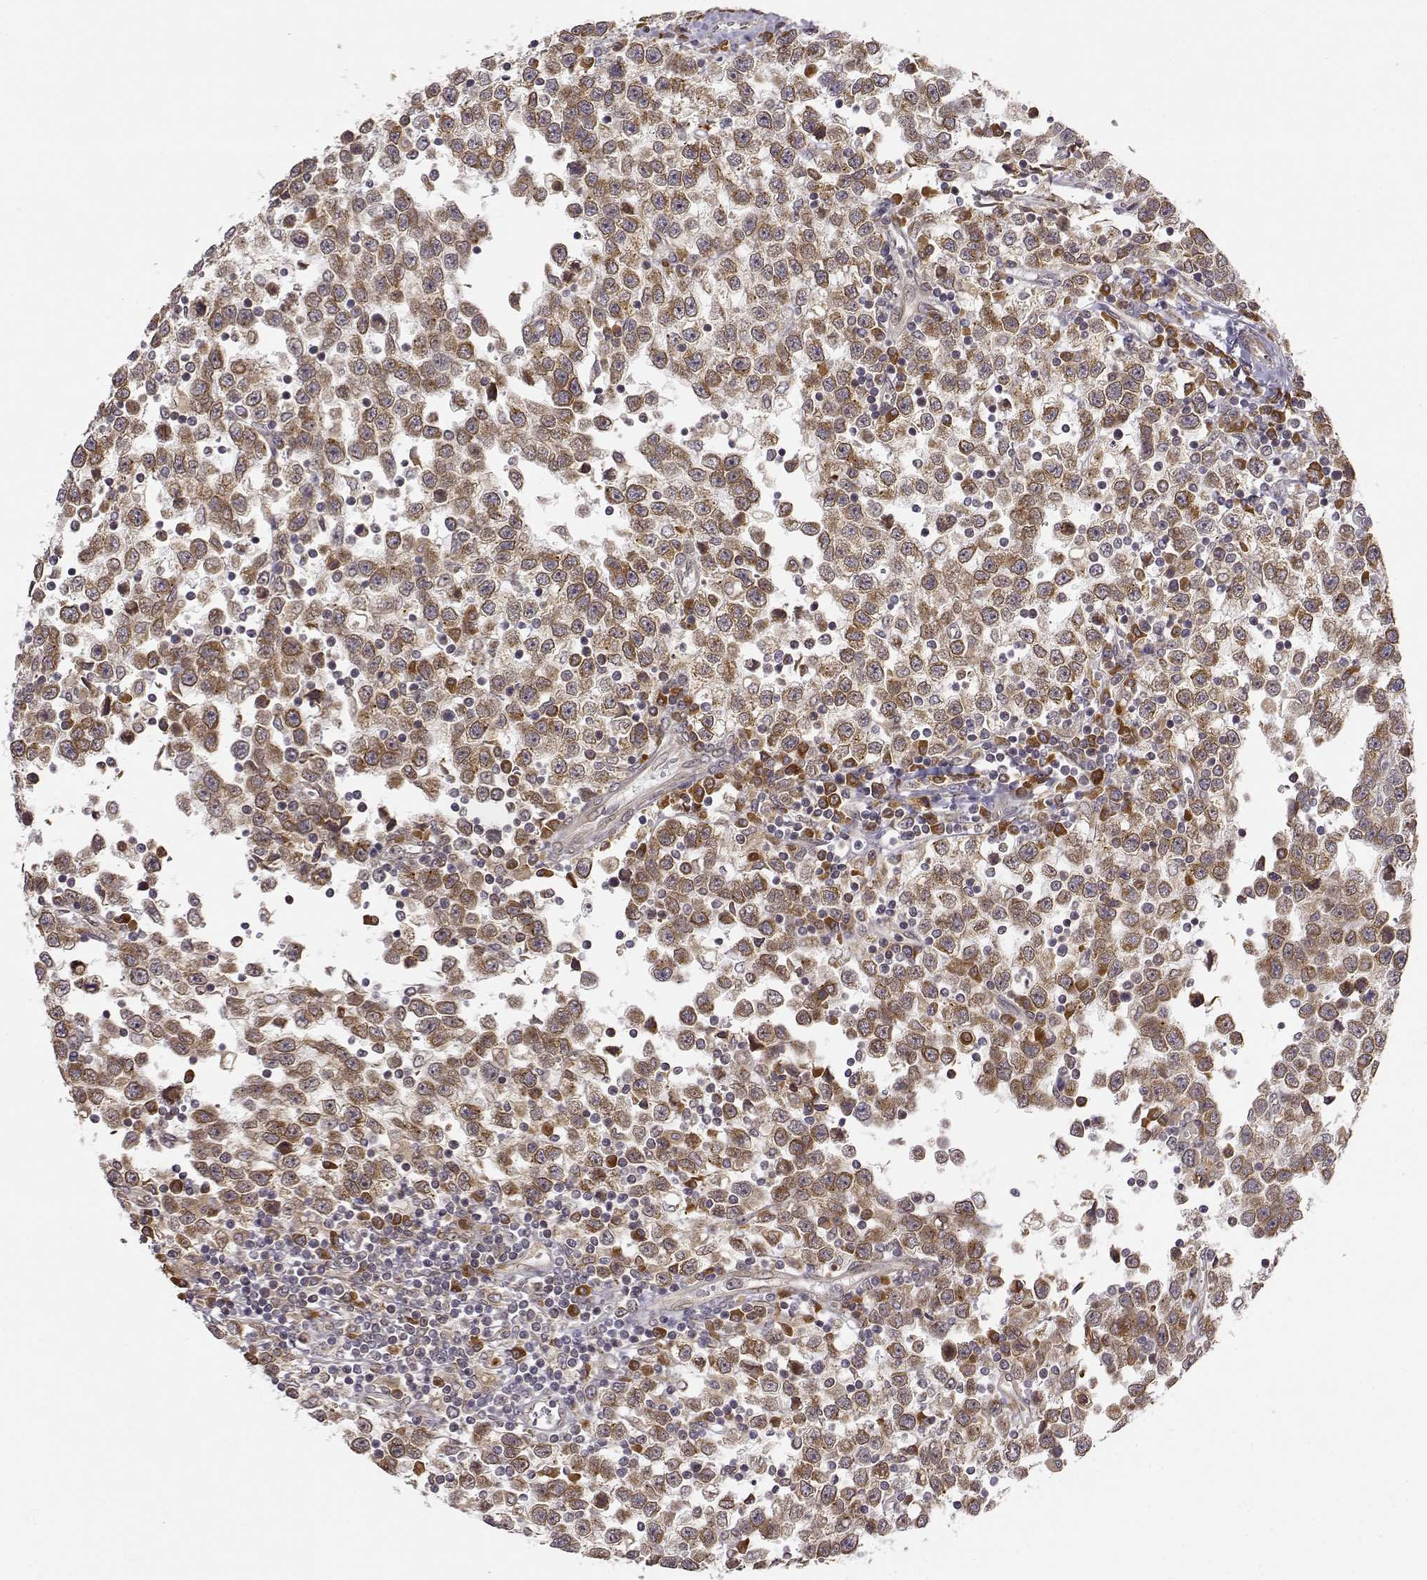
{"staining": {"intensity": "moderate", "quantity": ">75%", "location": "cytoplasmic/membranous"}, "tissue": "testis cancer", "cell_type": "Tumor cells", "image_type": "cancer", "snomed": [{"axis": "morphology", "description": "Seminoma, NOS"}, {"axis": "topography", "description": "Testis"}], "caption": "Immunohistochemical staining of testis cancer (seminoma) shows medium levels of moderate cytoplasmic/membranous expression in approximately >75% of tumor cells.", "gene": "ERGIC2", "patient": {"sex": "male", "age": 34}}